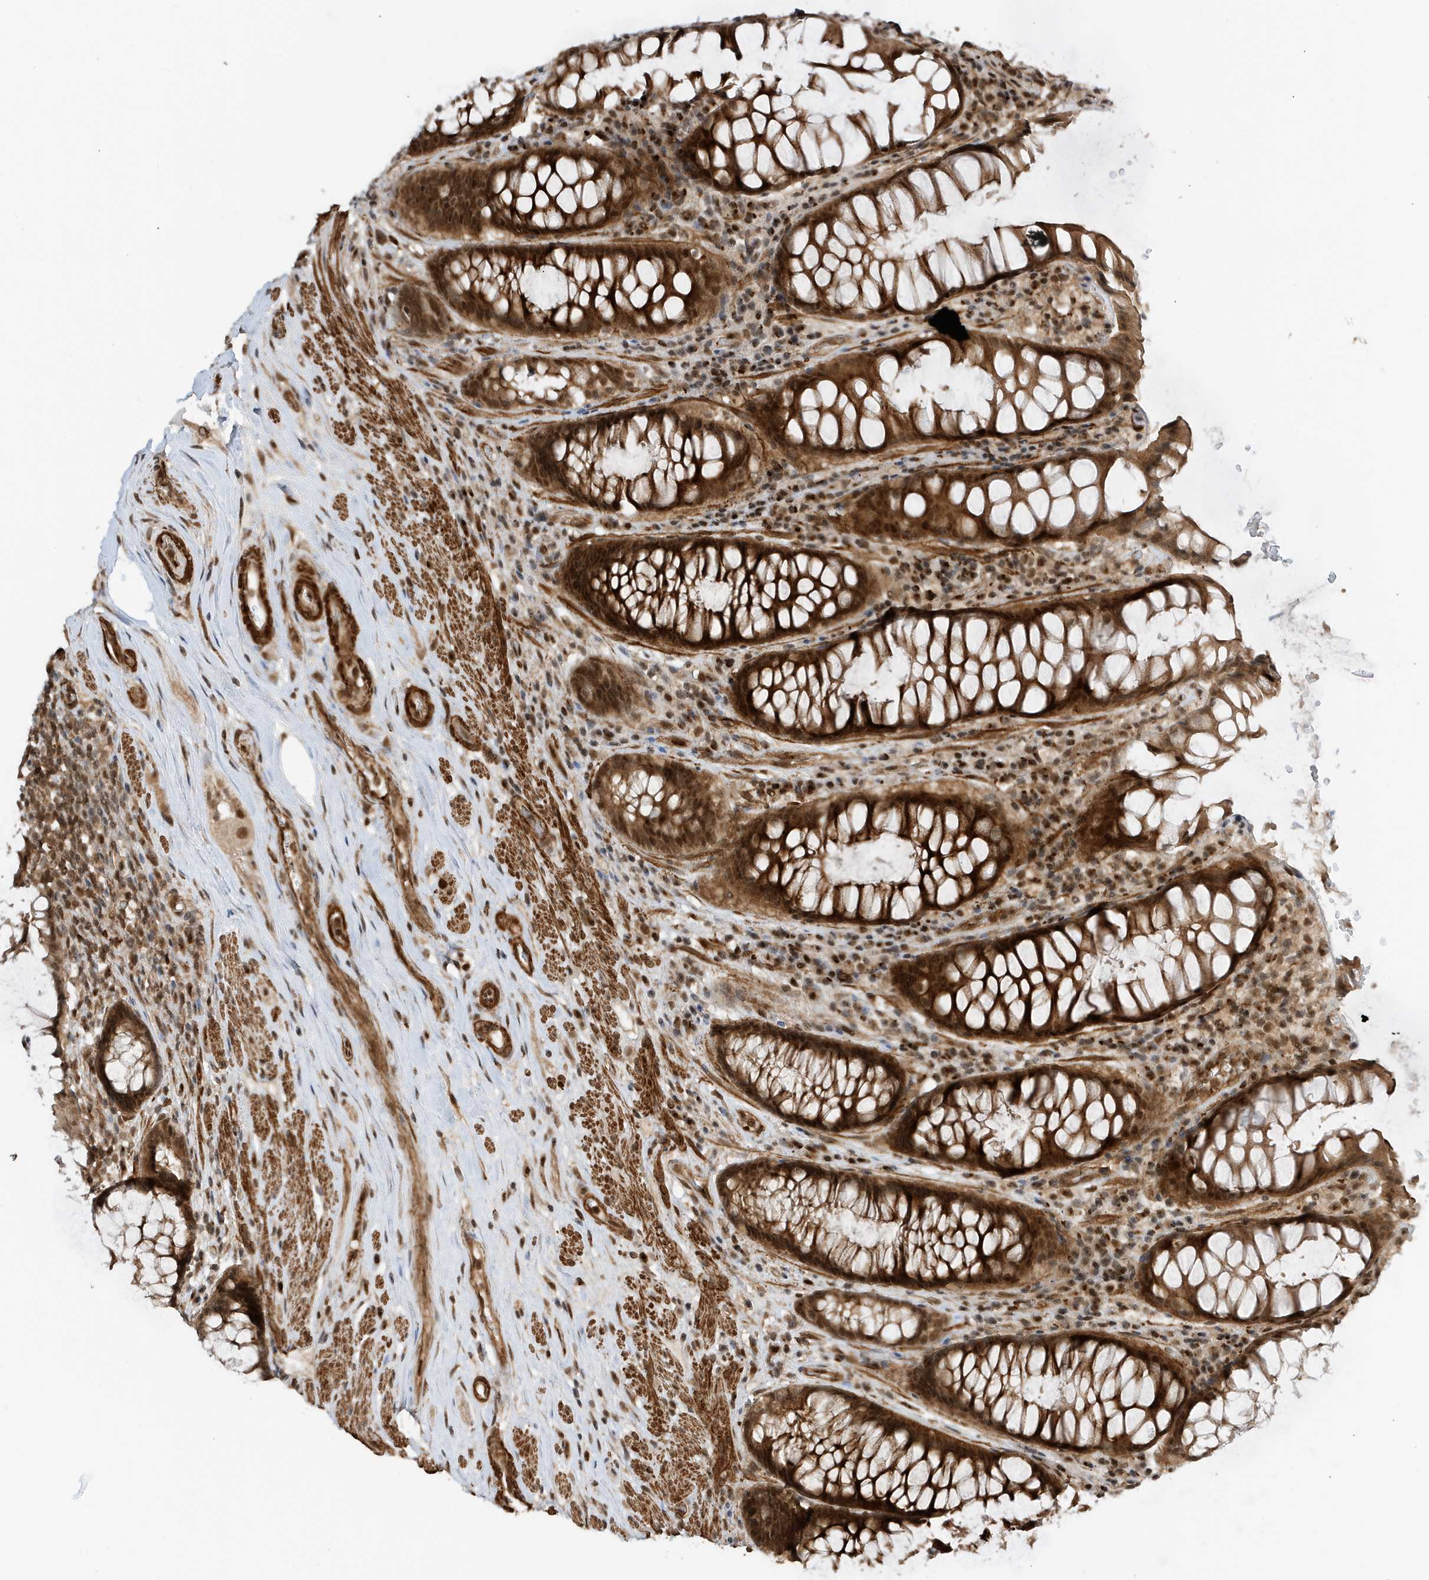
{"staining": {"intensity": "strong", "quantity": ">75%", "location": "cytoplasmic/membranous,nuclear"}, "tissue": "rectum", "cell_type": "Glandular cells", "image_type": "normal", "snomed": [{"axis": "morphology", "description": "Normal tissue, NOS"}, {"axis": "topography", "description": "Rectum"}], "caption": "Strong cytoplasmic/membranous,nuclear positivity for a protein is appreciated in about >75% of glandular cells of normal rectum using IHC.", "gene": "MAST3", "patient": {"sex": "male", "age": 64}}